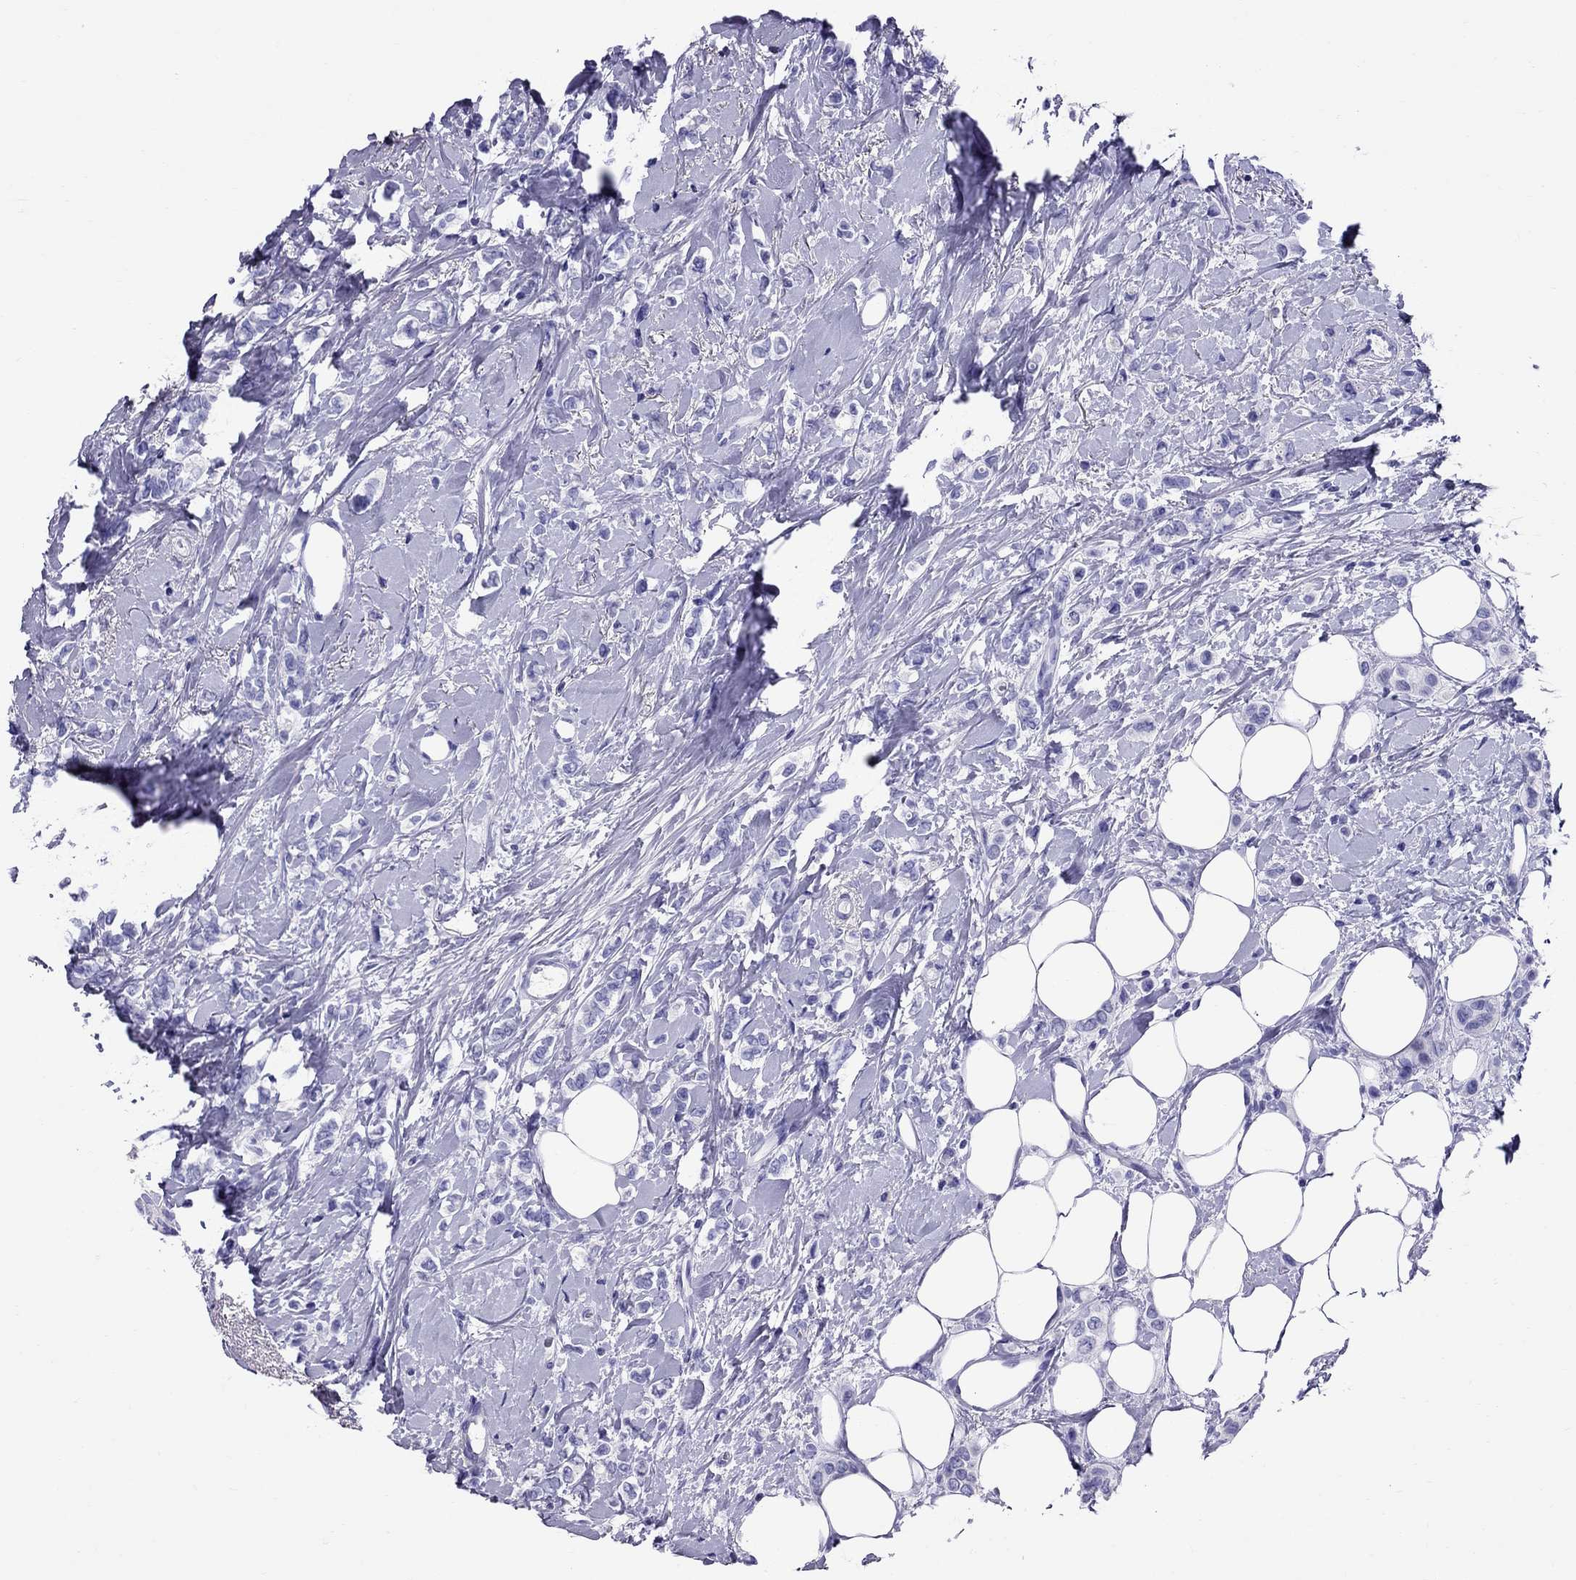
{"staining": {"intensity": "negative", "quantity": "none", "location": "none"}, "tissue": "breast cancer", "cell_type": "Tumor cells", "image_type": "cancer", "snomed": [{"axis": "morphology", "description": "Lobular carcinoma"}, {"axis": "topography", "description": "Breast"}], "caption": "Immunohistochemical staining of human breast cancer (lobular carcinoma) exhibits no significant staining in tumor cells.", "gene": "AVPR1B", "patient": {"sex": "female", "age": 66}}